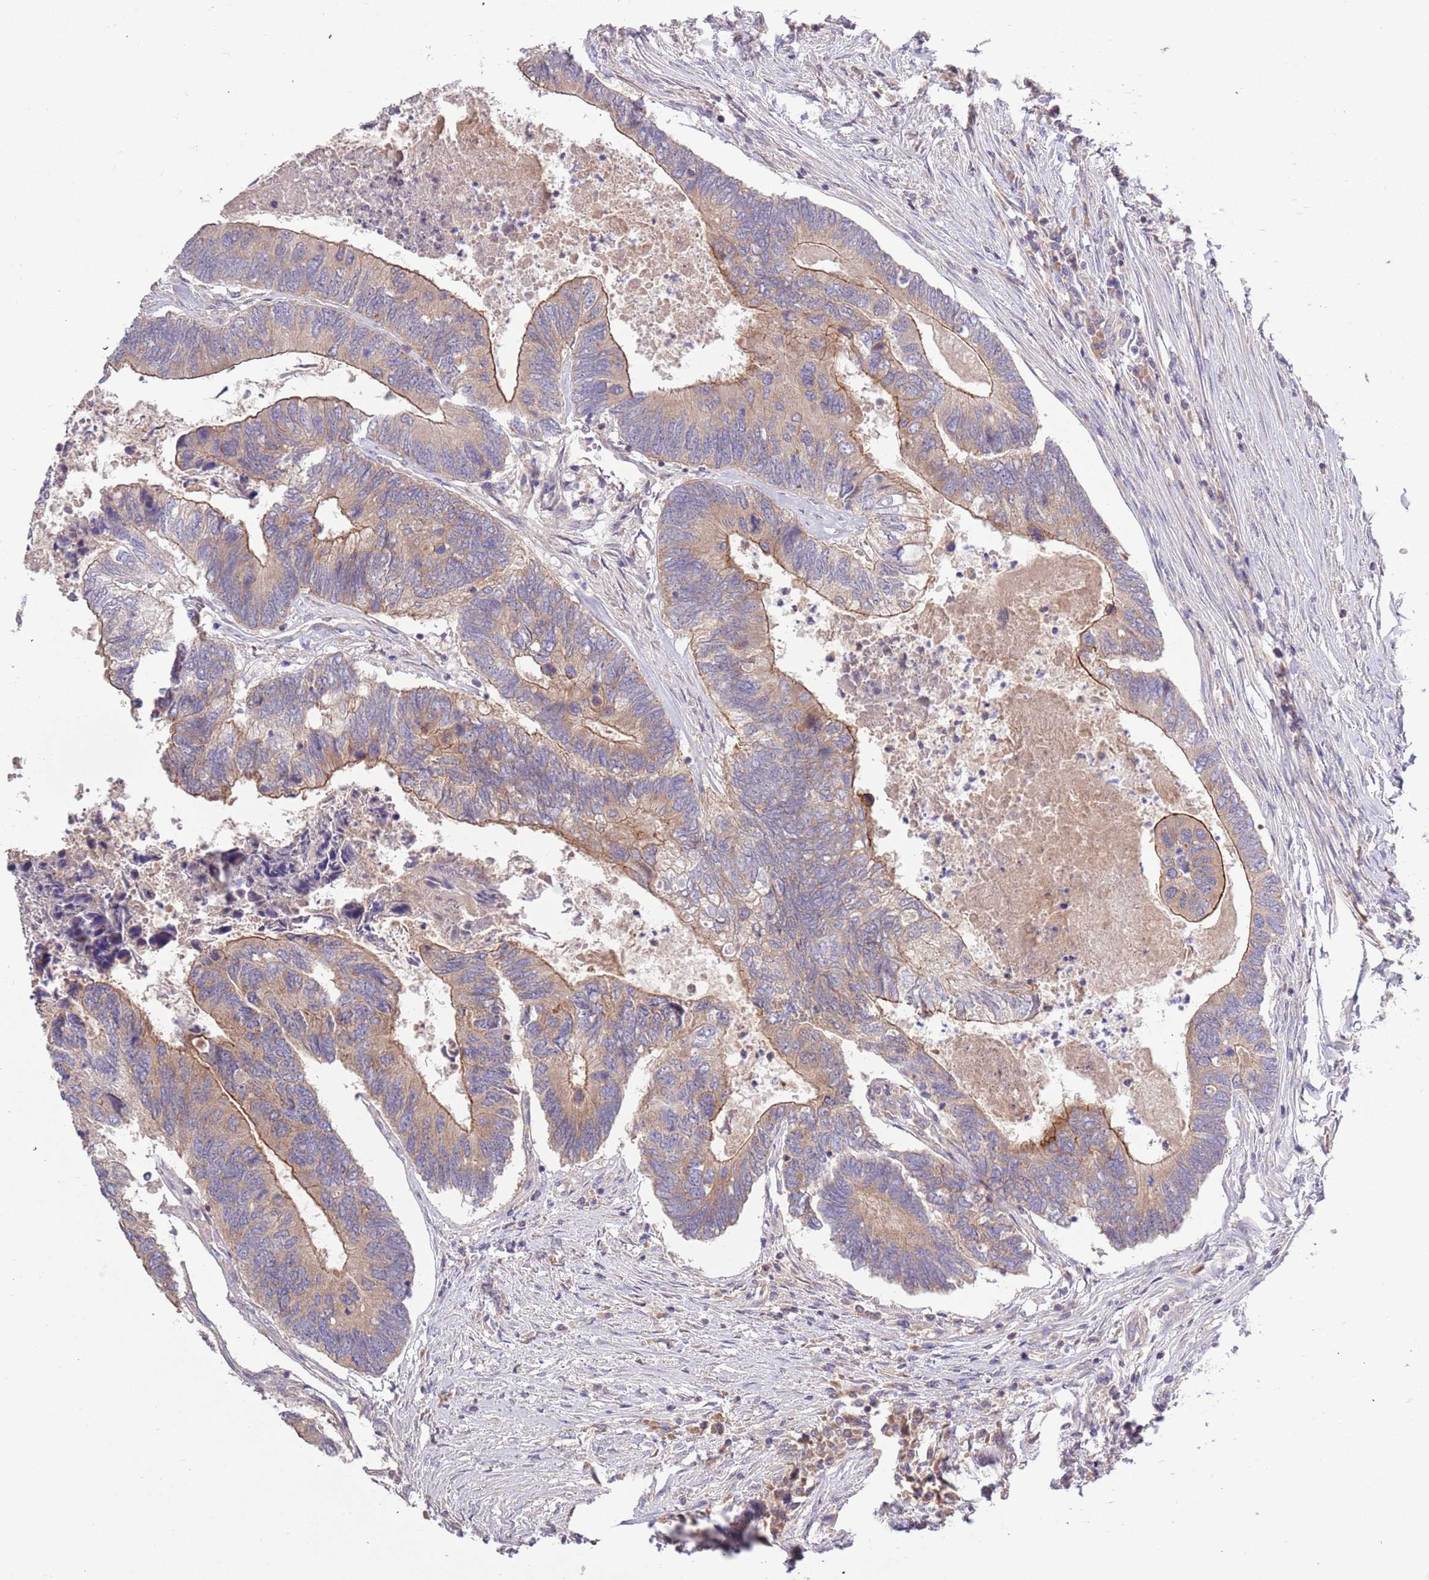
{"staining": {"intensity": "moderate", "quantity": ">75%", "location": "cytoplasmic/membranous"}, "tissue": "colorectal cancer", "cell_type": "Tumor cells", "image_type": "cancer", "snomed": [{"axis": "morphology", "description": "Adenocarcinoma, NOS"}, {"axis": "topography", "description": "Colon"}], "caption": "IHC micrograph of neoplastic tissue: adenocarcinoma (colorectal) stained using IHC displays medium levels of moderate protein expression localized specifically in the cytoplasmic/membranous of tumor cells, appearing as a cytoplasmic/membranous brown color.", "gene": "SHROOM3", "patient": {"sex": "female", "age": 67}}